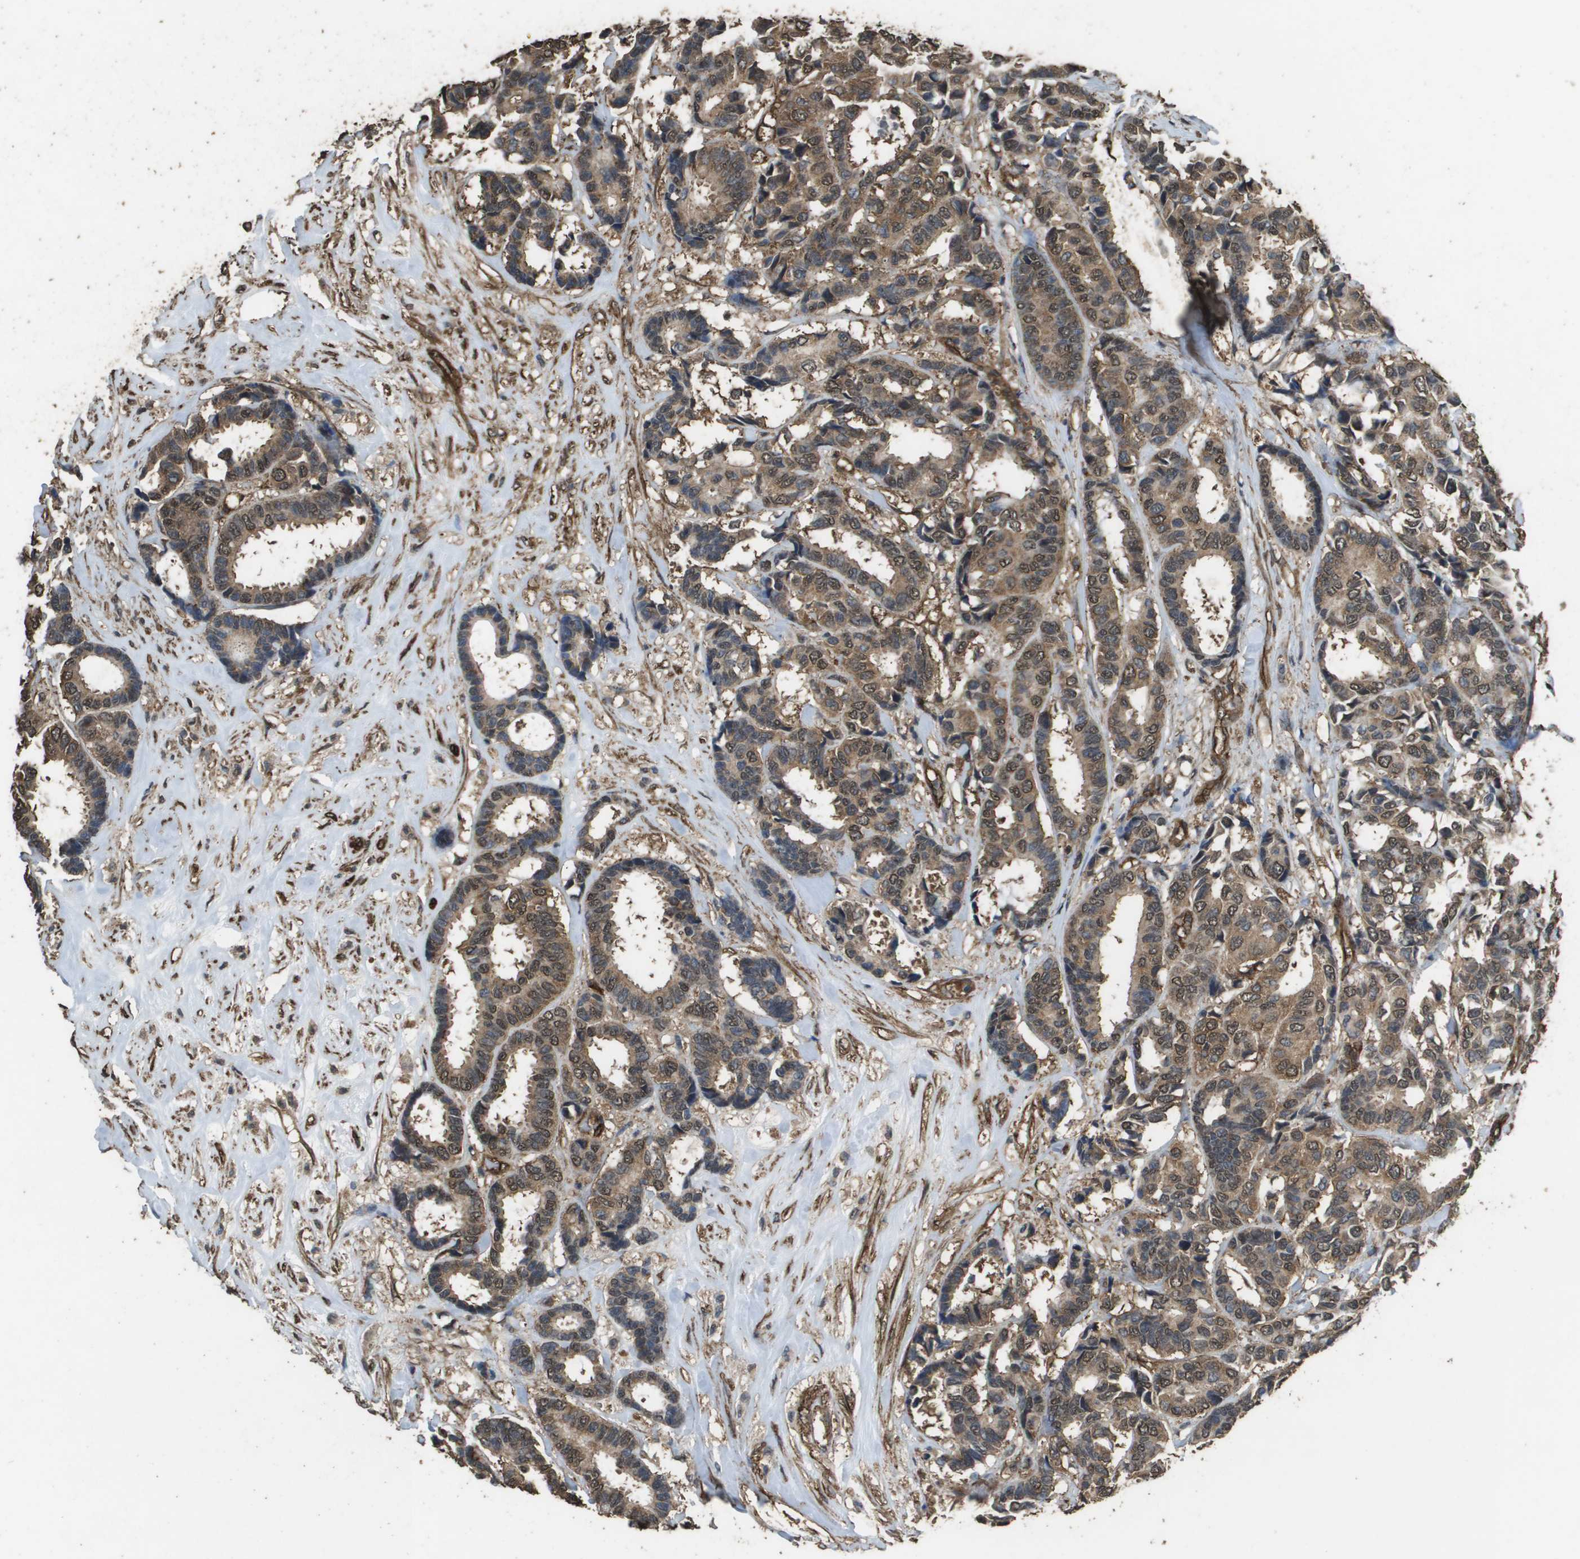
{"staining": {"intensity": "moderate", "quantity": ">75%", "location": "cytoplasmic/membranous,nuclear"}, "tissue": "breast cancer", "cell_type": "Tumor cells", "image_type": "cancer", "snomed": [{"axis": "morphology", "description": "Duct carcinoma"}, {"axis": "topography", "description": "Breast"}], "caption": "Immunohistochemistry (IHC) of human breast cancer displays medium levels of moderate cytoplasmic/membranous and nuclear positivity in approximately >75% of tumor cells.", "gene": "AAMP", "patient": {"sex": "female", "age": 87}}